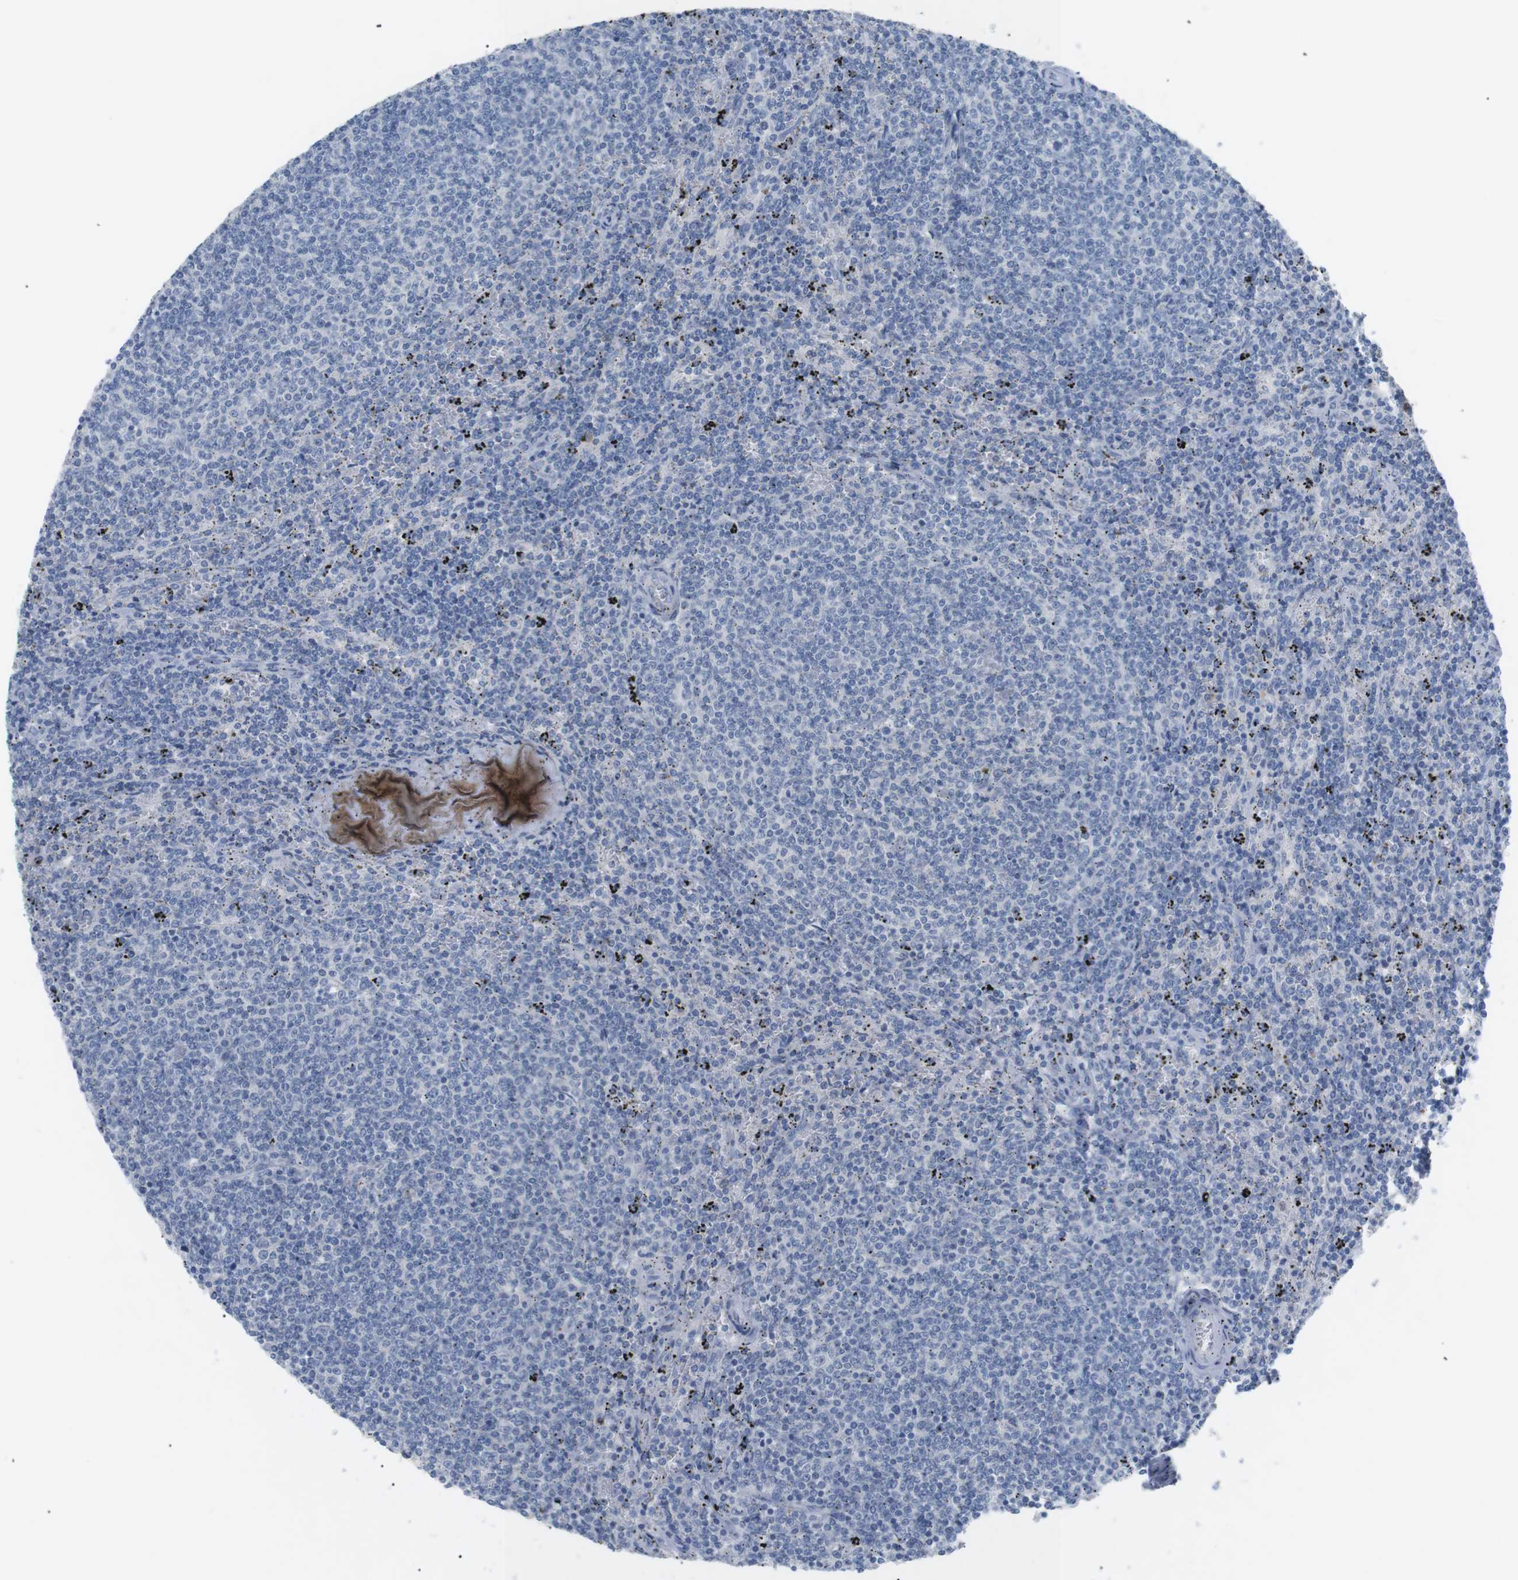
{"staining": {"intensity": "negative", "quantity": "none", "location": "none"}, "tissue": "lymphoma", "cell_type": "Tumor cells", "image_type": "cancer", "snomed": [{"axis": "morphology", "description": "Malignant lymphoma, non-Hodgkin's type, Low grade"}, {"axis": "topography", "description": "Spleen"}], "caption": "Immunohistochemistry photomicrograph of neoplastic tissue: lymphoma stained with DAB (3,3'-diaminobenzidine) reveals no significant protein positivity in tumor cells.", "gene": "HBG2", "patient": {"sex": "female", "age": 50}}